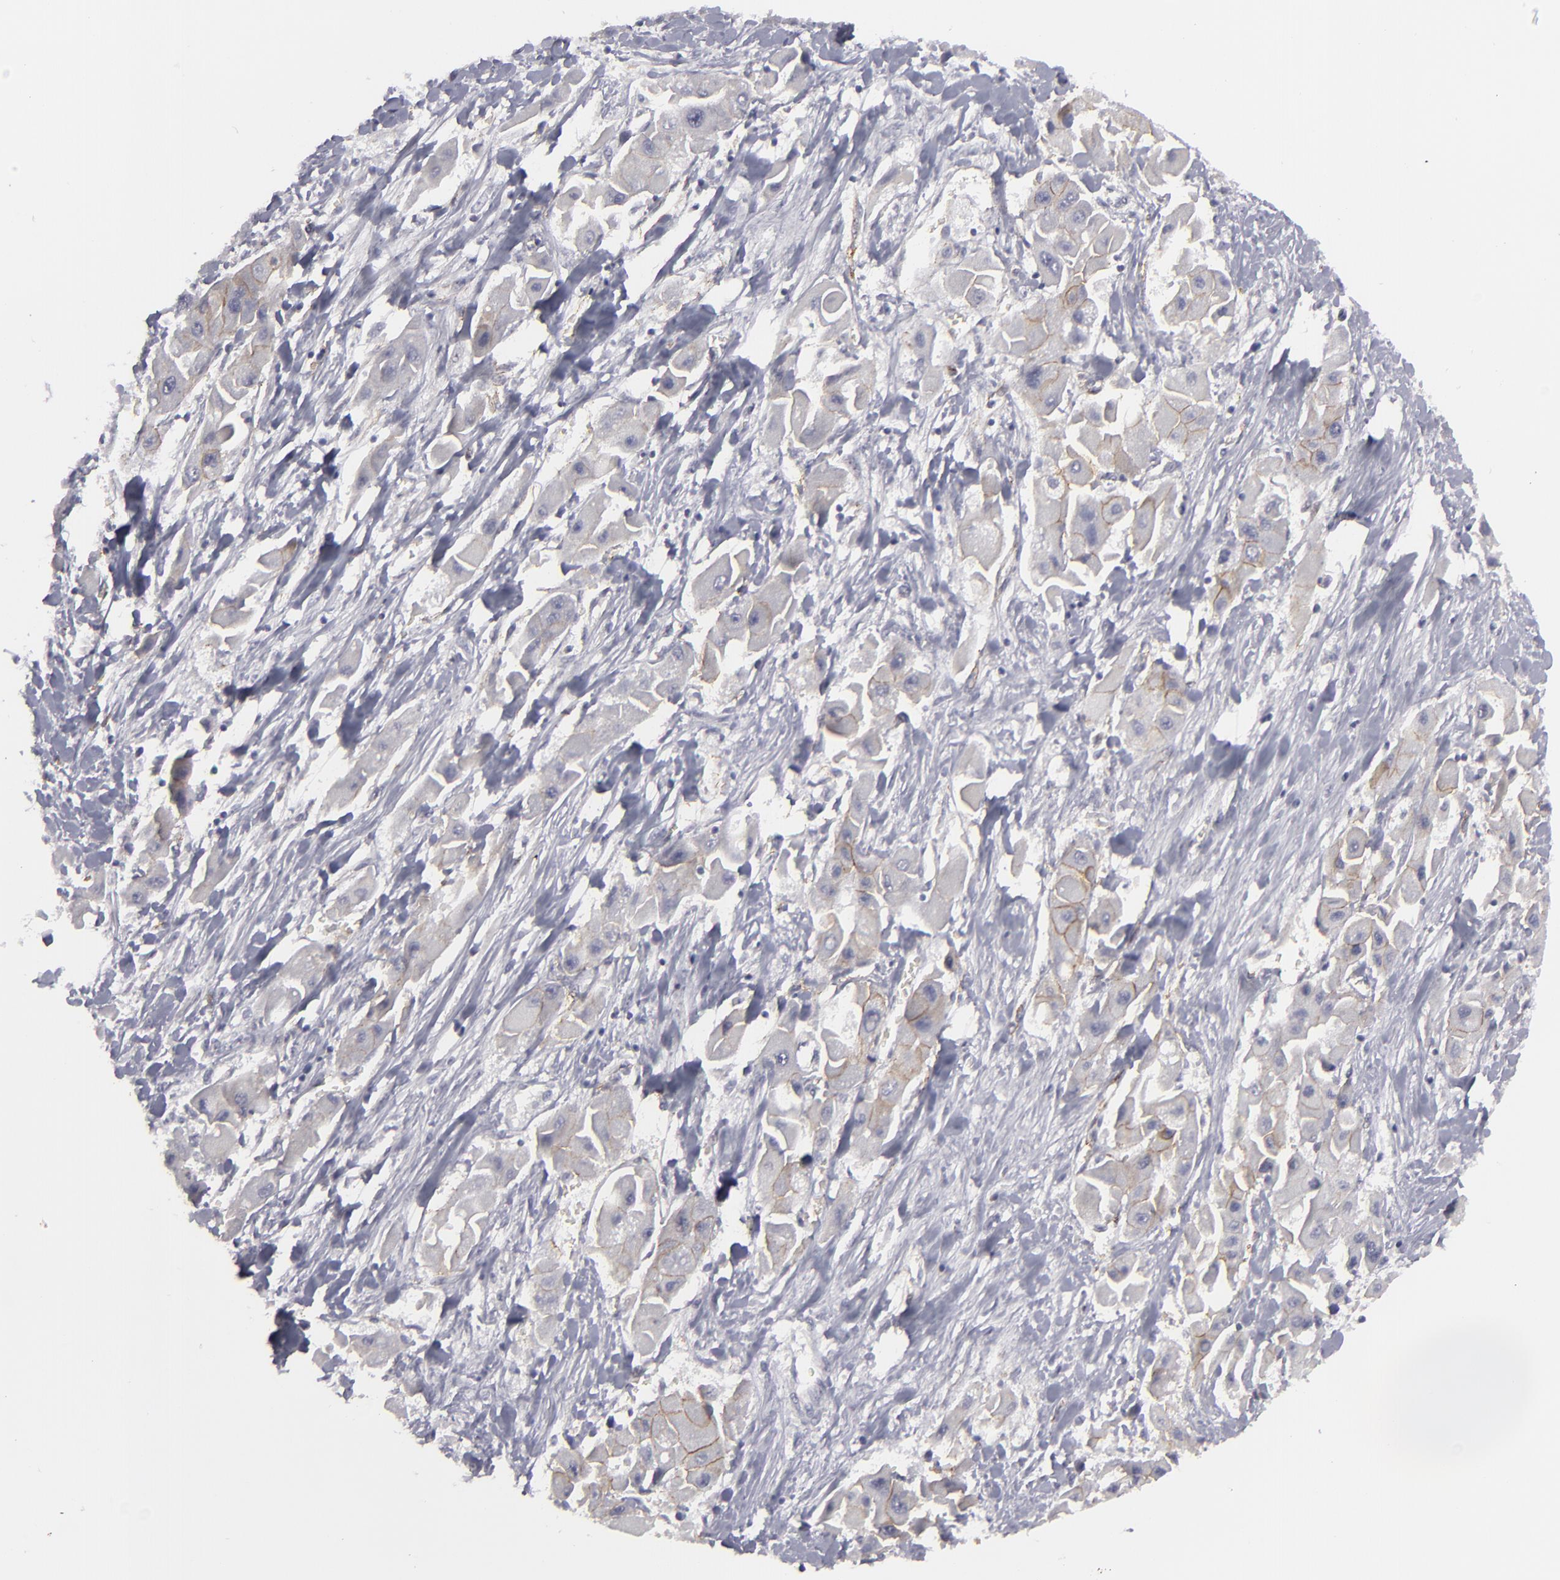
{"staining": {"intensity": "weak", "quantity": "<25%", "location": "cytoplasmic/membranous"}, "tissue": "liver cancer", "cell_type": "Tumor cells", "image_type": "cancer", "snomed": [{"axis": "morphology", "description": "Carcinoma, Hepatocellular, NOS"}, {"axis": "topography", "description": "Liver"}], "caption": "Immunohistochemistry photomicrograph of neoplastic tissue: liver cancer stained with DAB exhibits no significant protein expression in tumor cells. (Brightfield microscopy of DAB immunohistochemistry at high magnification).", "gene": "JUP", "patient": {"sex": "male", "age": 24}}